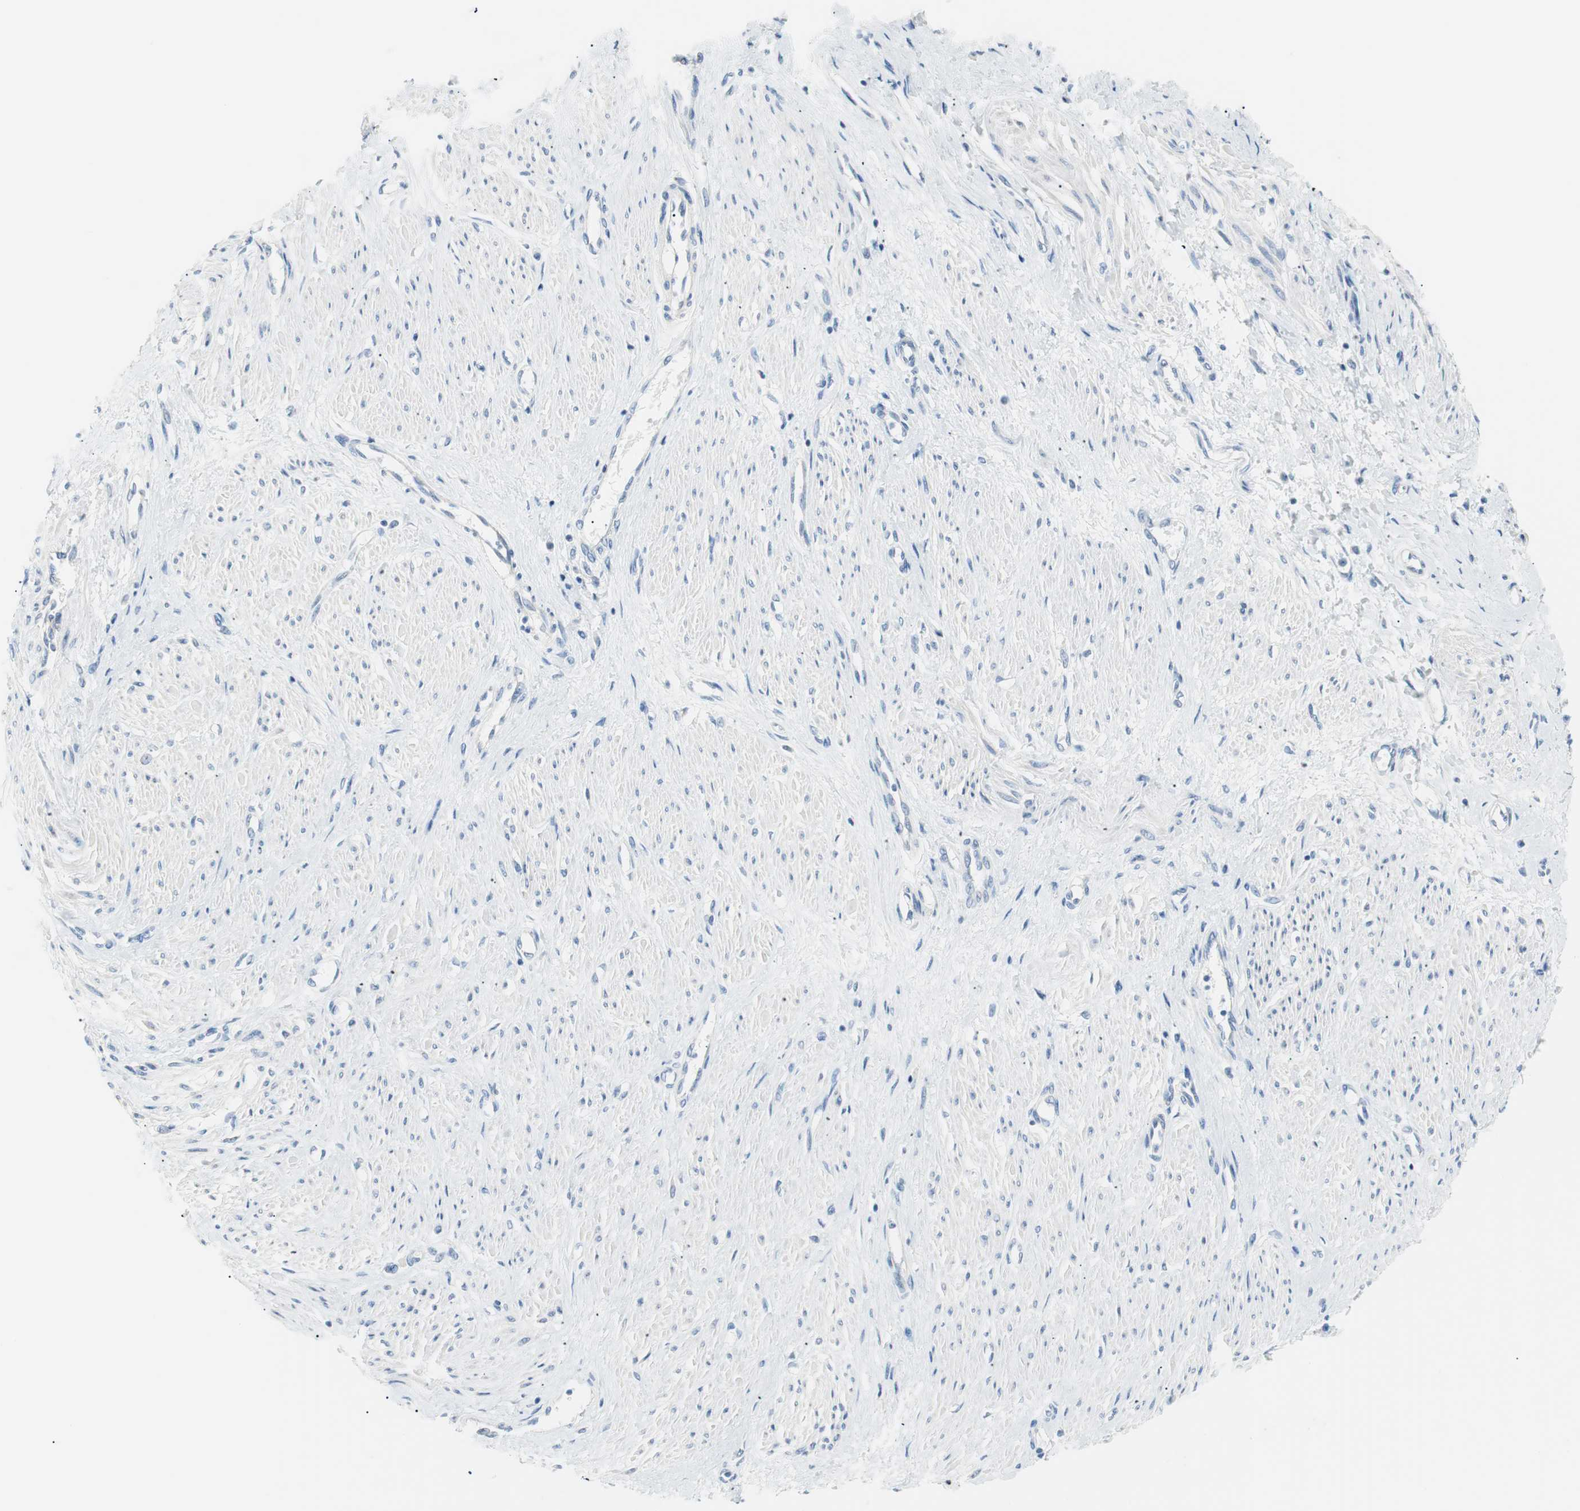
{"staining": {"intensity": "negative", "quantity": "none", "location": "none"}, "tissue": "smooth muscle", "cell_type": "Smooth muscle cells", "image_type": "normal", "snomed": [{"axis": "morphology", "description": "Normal tissue, NOS"}, {"axis": "topography", "description": "Smooth muscle"}, {"axis": "topography", "description": "Uterus"}], "caption": "Smooth muscle cells are negative for protein expression in benign human smooth muscle. (DAB immunohistochemistry (IHC), high magnification).", "gene": "VIL1", "patient": {"sex": "female", "age": 39}}